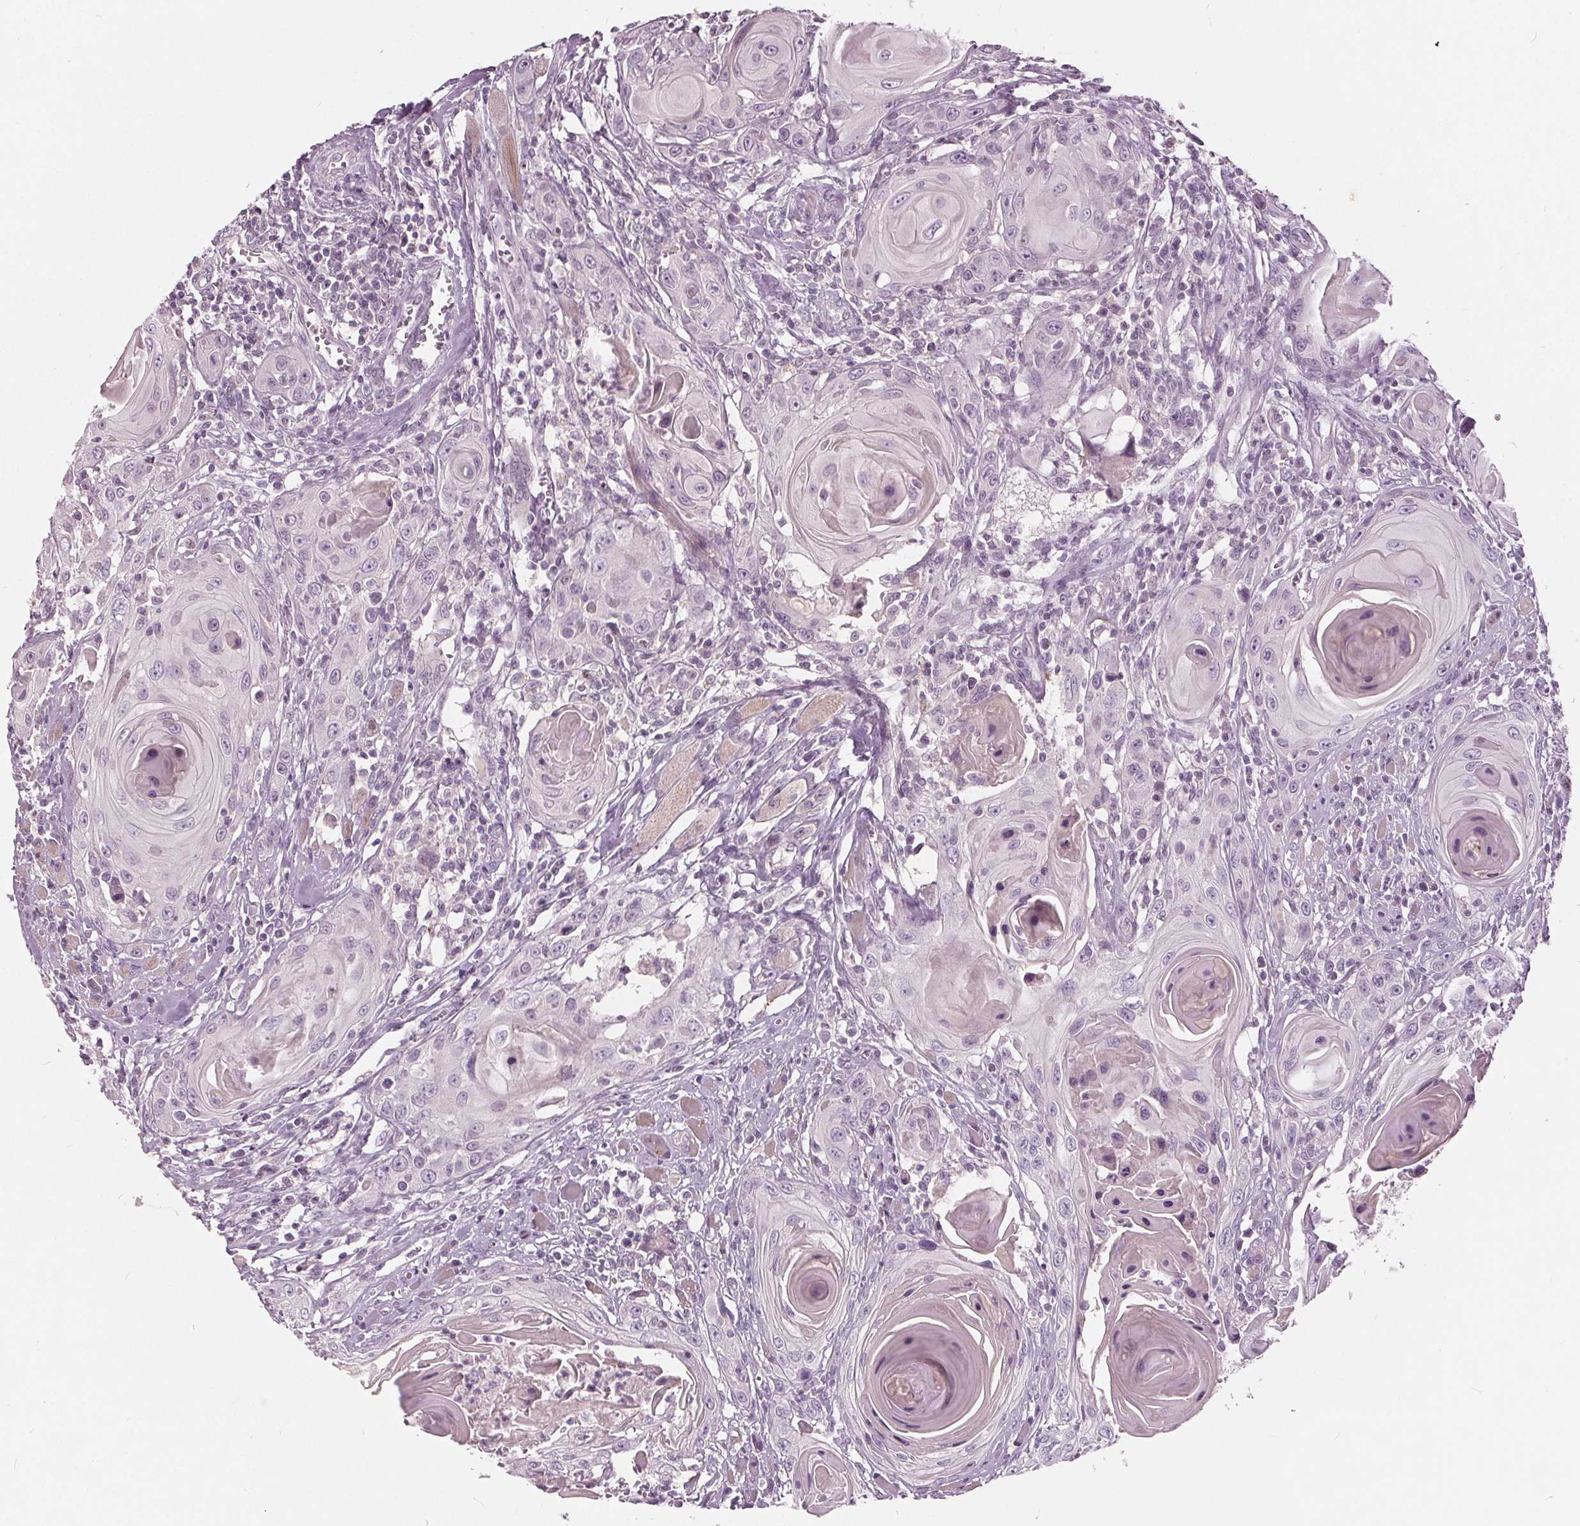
{"staining": {"intensity": "negative", "quantity": "none", "location": "none"}, "tissue": "head and neck cancer", "cell_type": "Tumor cells", "image_type": "cancer", "snomed": [{"axis": "morphology", "description": "Squamous cell carcinoma, NOS"}, {"axis": "topography", "description": "Head-Neck"}], "caption": "Head and neck cancer was stained to show a protein in brown. There is no significant staining in tumor cells.", "gene": "TKFC", "patient": {"sex": "female", "age": 80}}